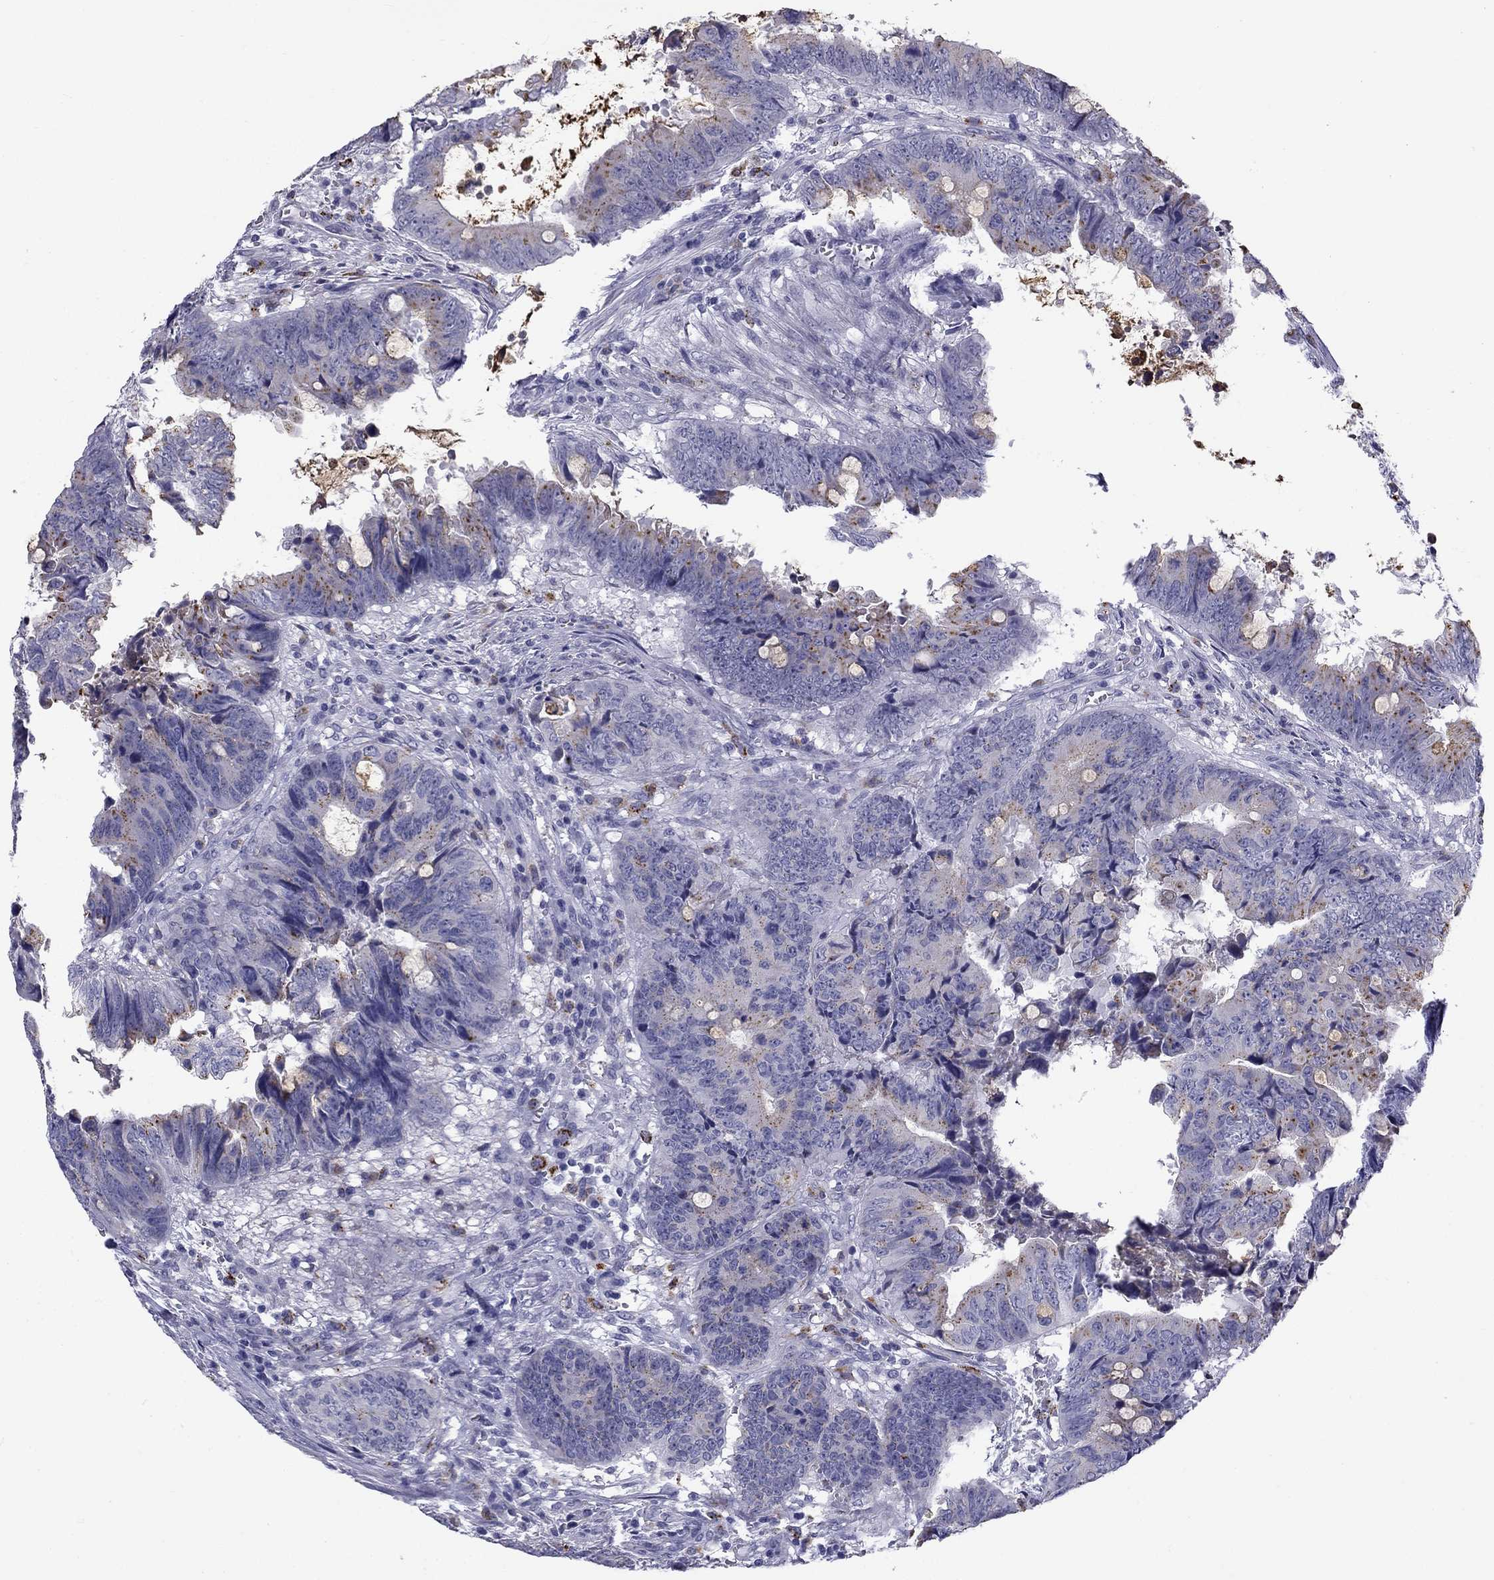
{"staining": {"intensity": "moderate", "quantity": "<25%", "location": "cytoplasmic/membranous"}, "tissue": "colorectal cancer", "cell_type": "Tumor cells", "image_type": "cancer", "snomed": [{"axis": "morphology", "description": "Adenocarcinoma, NOS"}, {"axis": "topography", "description": "Colon"}], "caption": "There is low levels of moderate cytoplasmic/membranous positivity in tumor cells of colorectal cancer, as demonstrated by immunohistochemical staining (brown color).", "gene": "CLPSL2", "patient": {"sex": "female", "age": 82}}